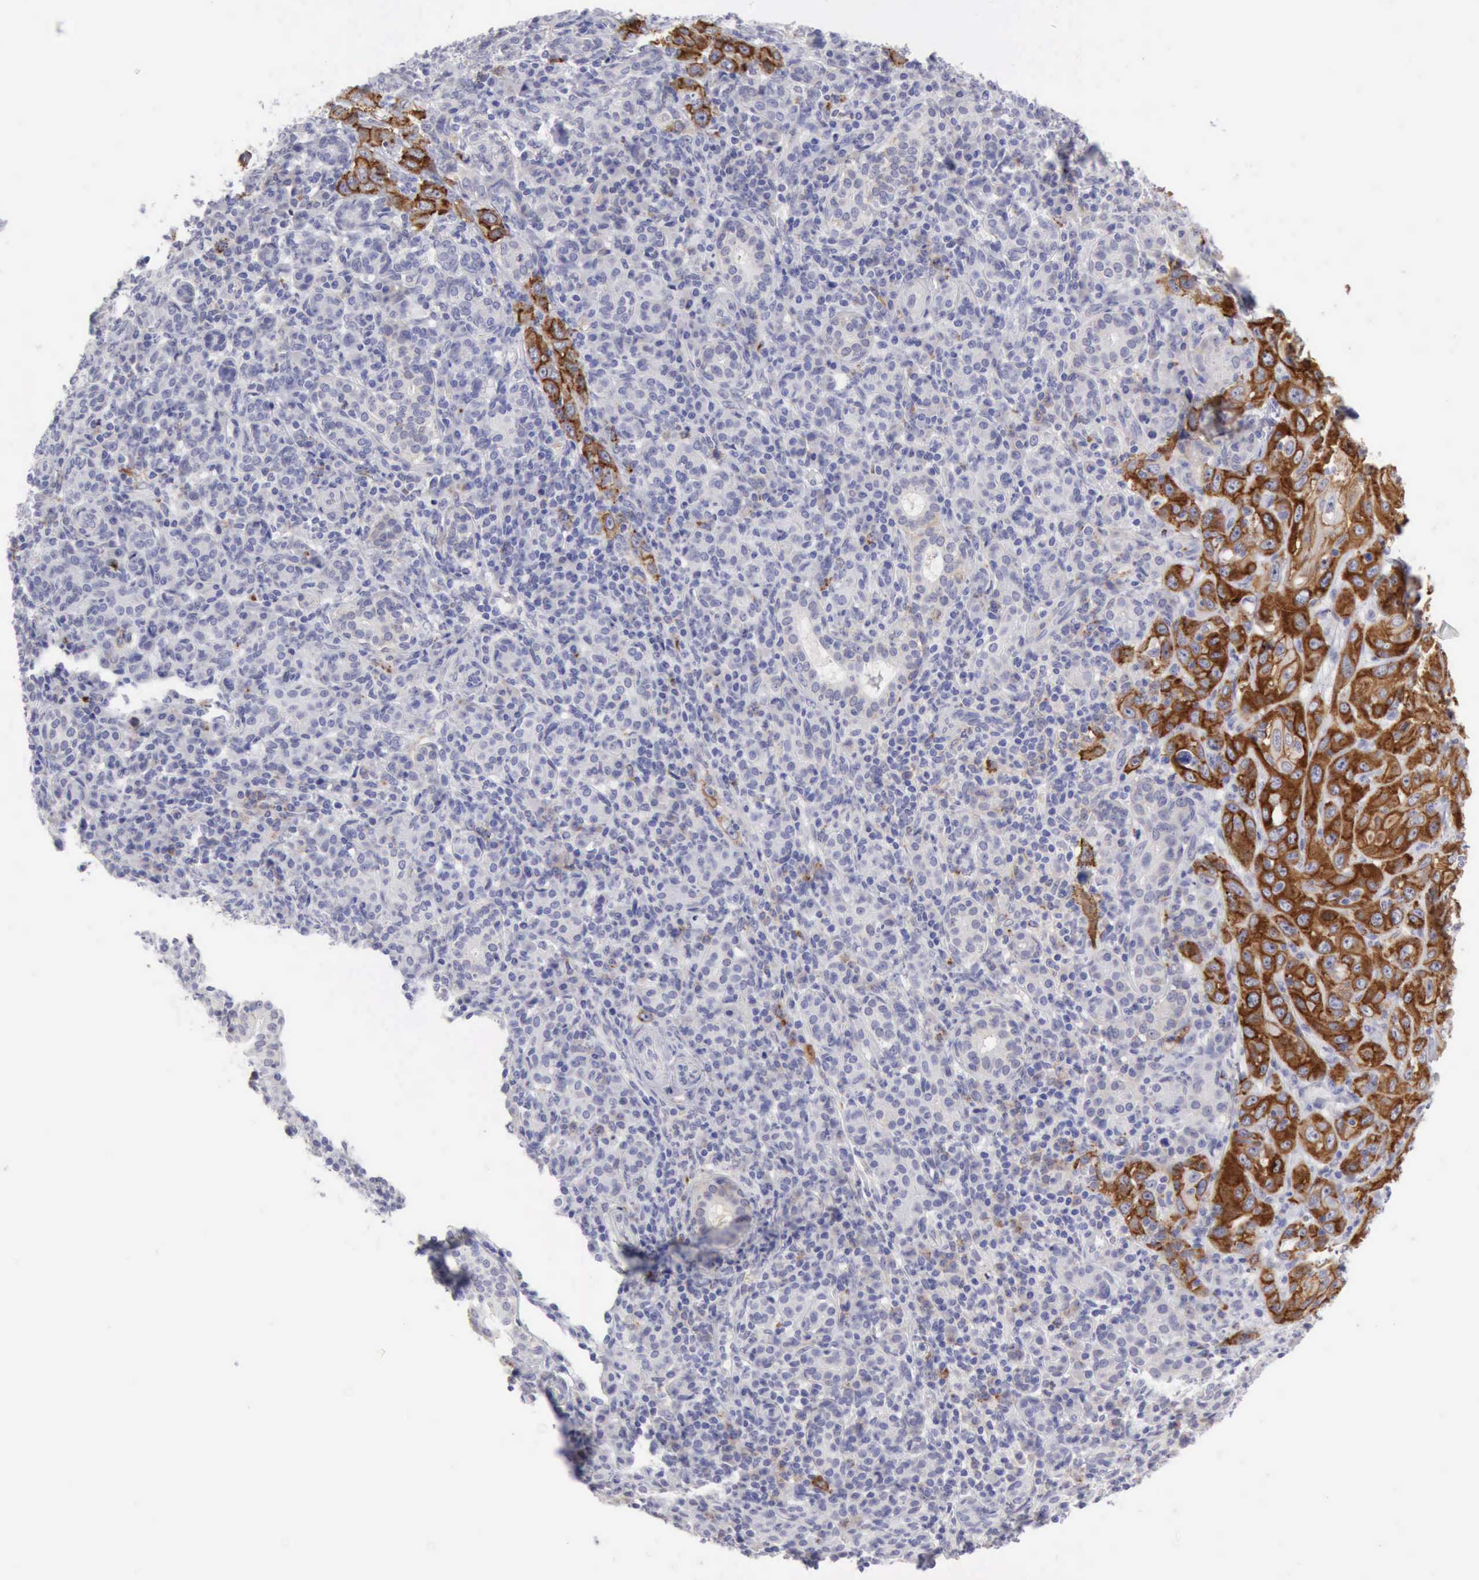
{"staining": {"intensity": "strong", "quantity": ">75%", "location": "cytoplasmic/membranous"}, "tissue": "skin cancer", "cell_type": "Tumor cells", "image_type": "cancer", "snomed": [{"axis": "morphology", "description": "Squamous cell carcinoma, NOS"}, {"axis": "topography", "description": "Skin"}], "caption": "A high-resolution image shows immunohistochemistry (IHC) staining of squamous cell carcinoma (skin), which demonstrates strong cytoplasmic/membranous positivity in approximately >75% of tumor cells.", "gene": "TFRC", "patient": {"sex": "male", "age": 84}}